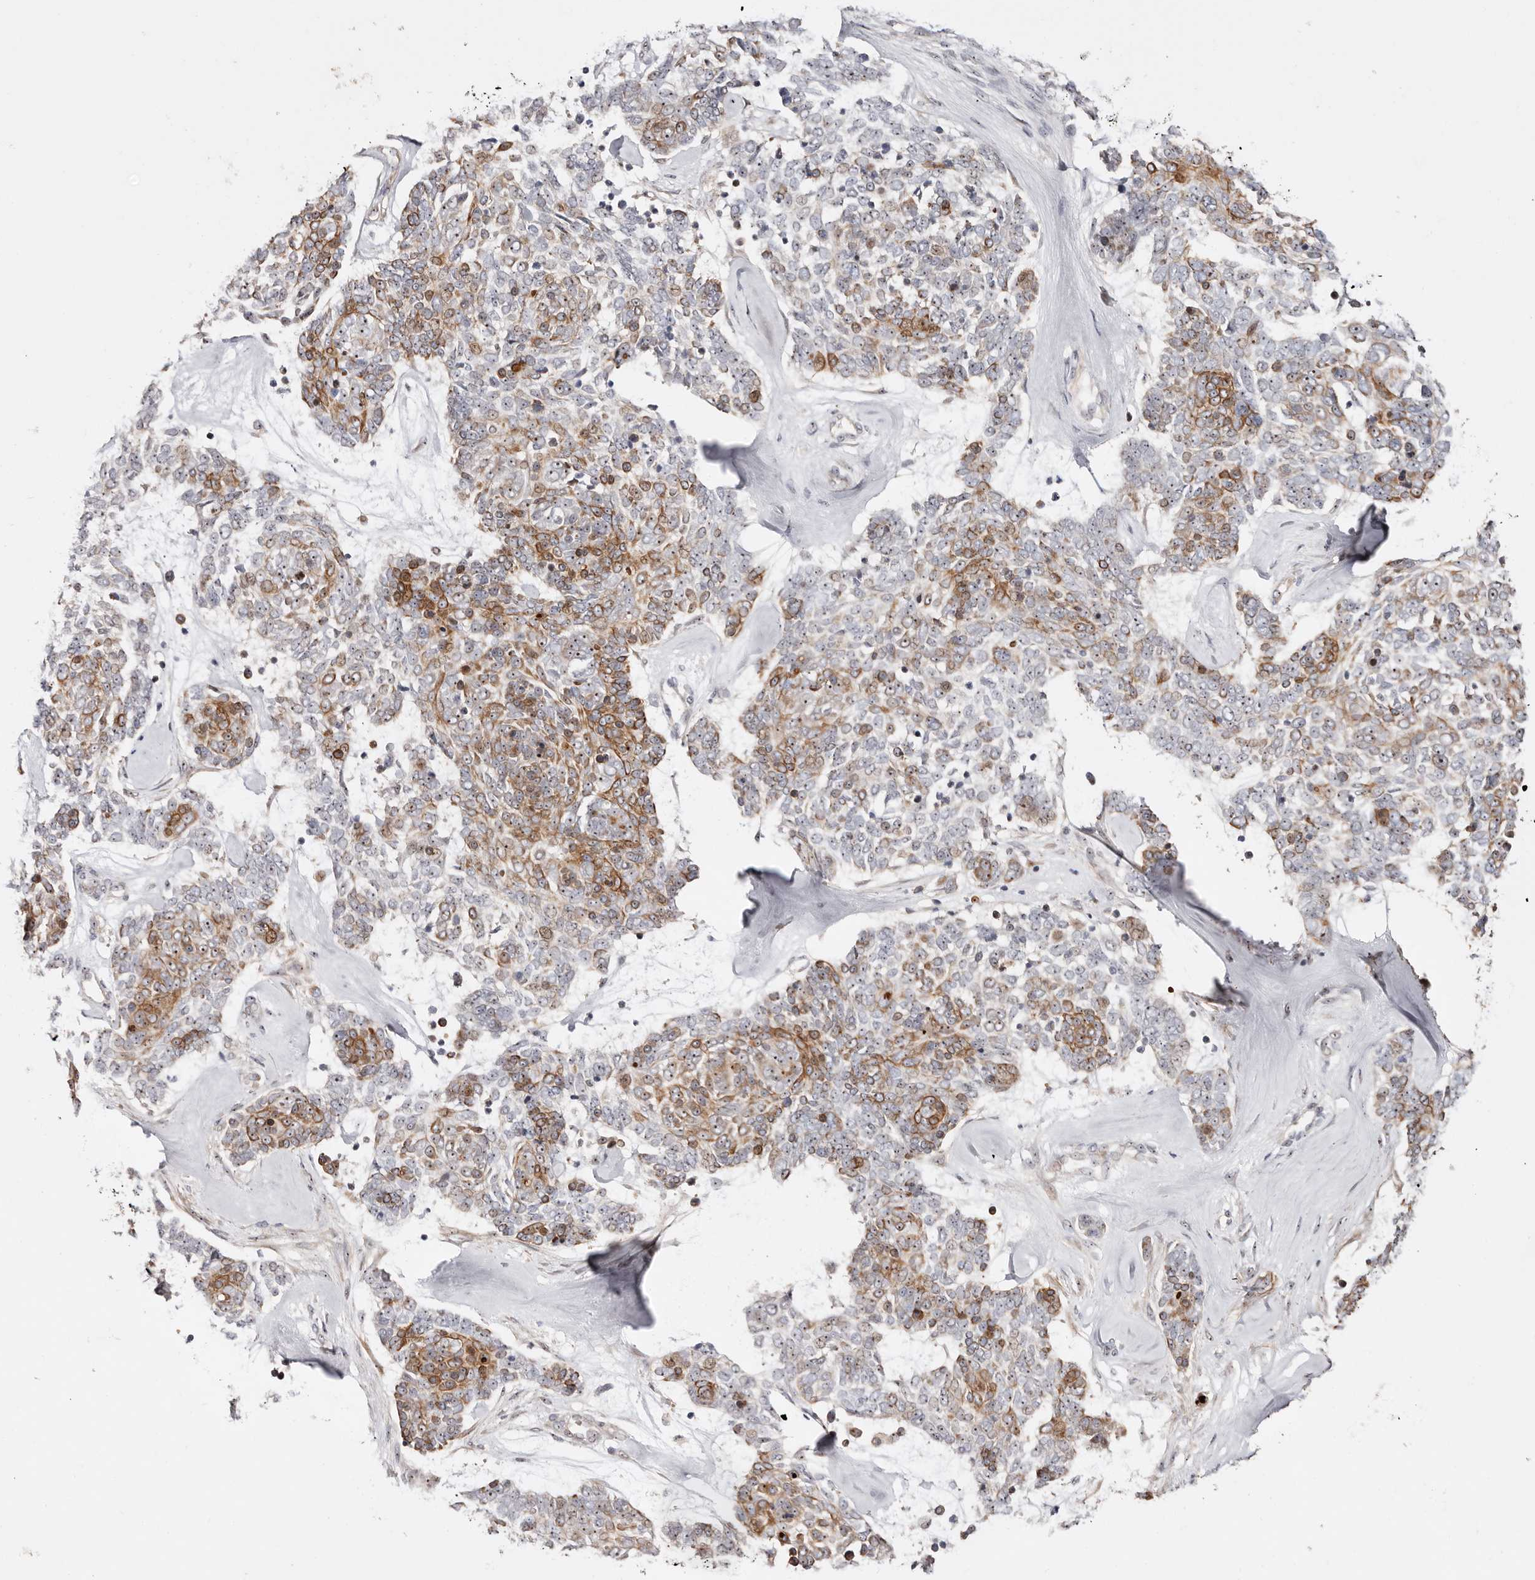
{"staining": {"intensity": "moderate", "quantity": "25%-75%", "location": "cytoplasmic/membranous,nuclear"}, "tissue": "skin cancer", "cell_type": "Tumor cells", "image_type": "cancer", "snomed": [{"axis": "morphology", "description": "Basal cell carcinoma"}, {"axis": "topography", "description": "Skin"}], "caption": "The histopathology image exhibits immunohistochemical staining of skin cancer (basal cell carcinoma). There is moderate cytoplasmic/membranous and nuclear expression is appreciated in about 25%-75% of tumor cells.", "gene": "ODF2L", "patient": {"sex": "female", "age": 81}}